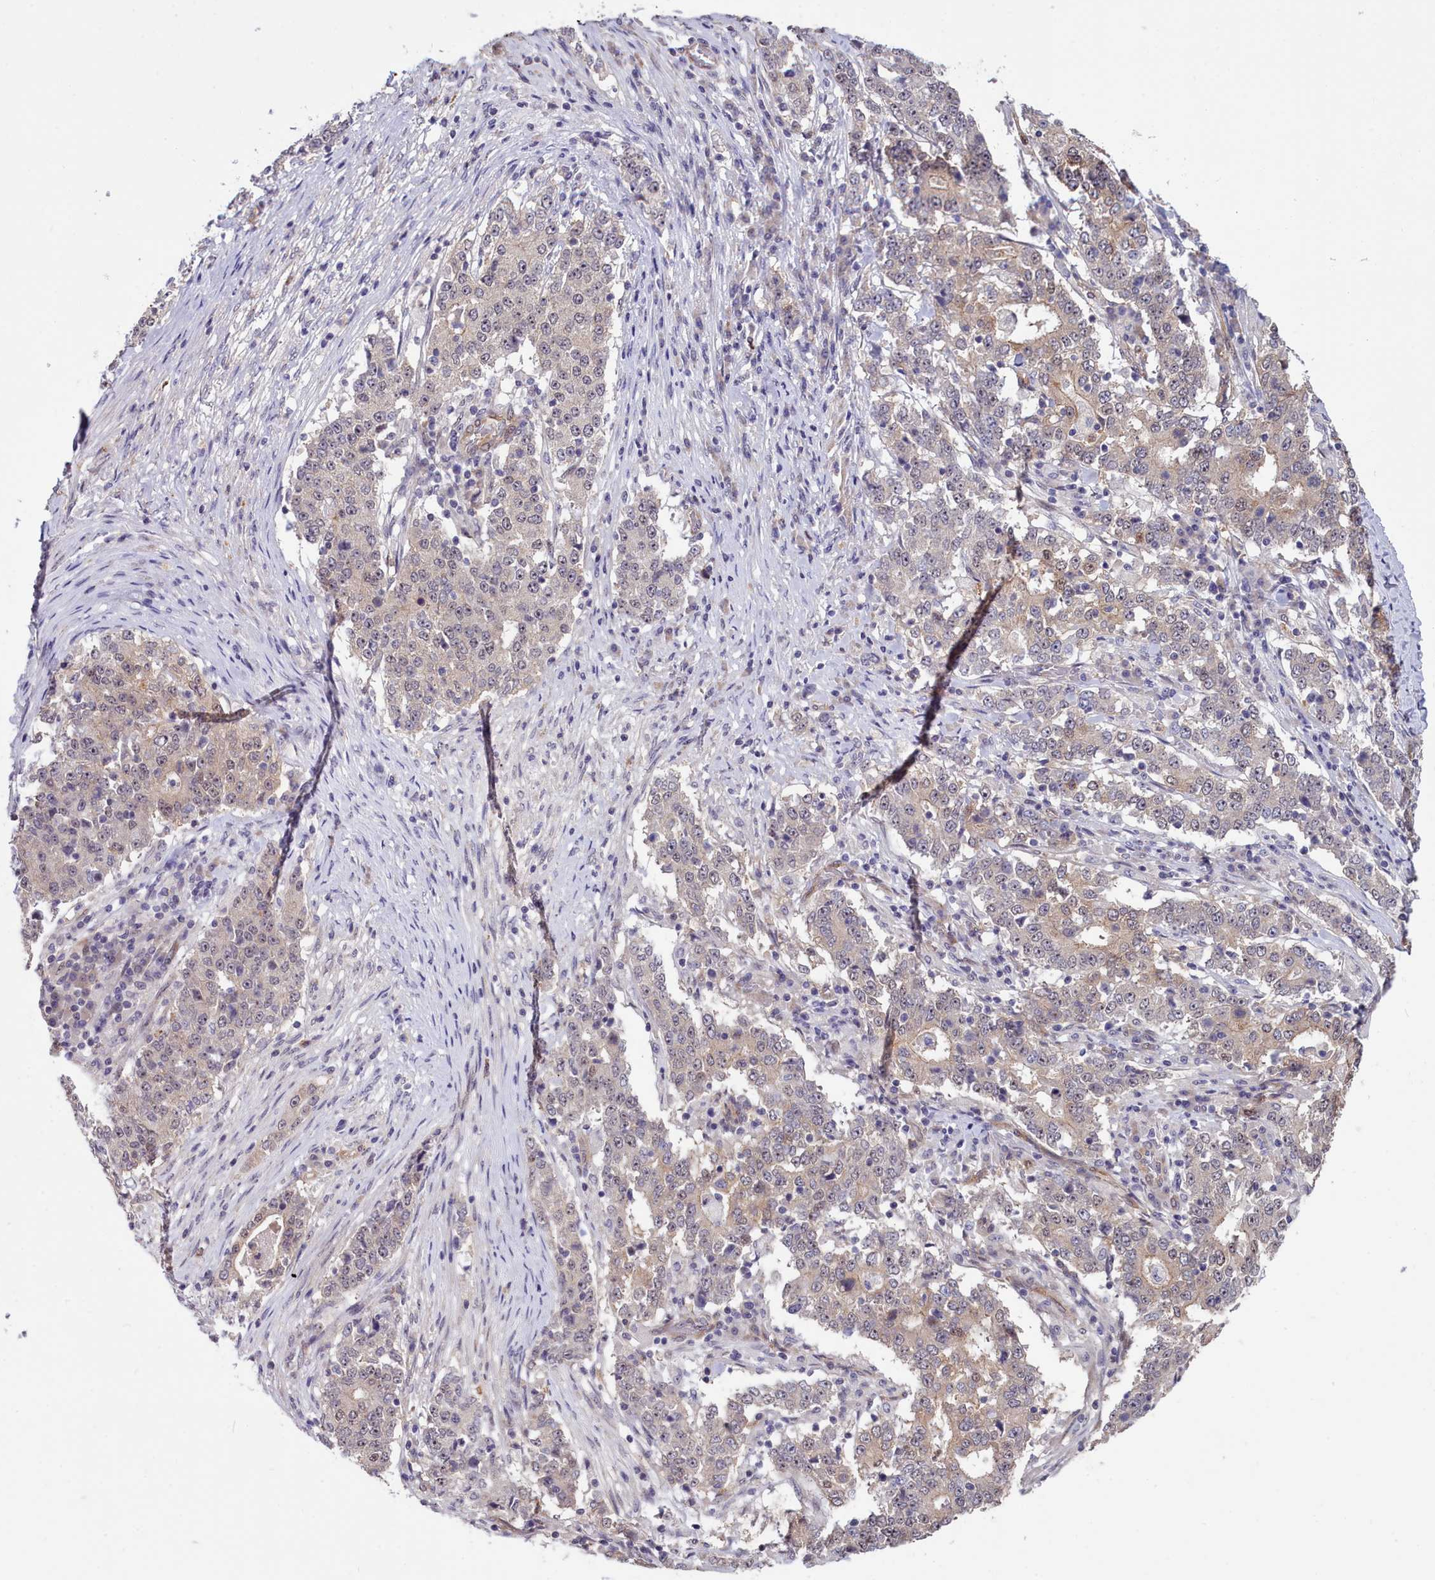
{"staining": {"intensity": "weak", "quantity": "<25%", "location": "cytoplasmic/membranous"}, "tissue": "stomach cancer", "cell_type": "Tumor cells", "image_type": "cancer", "snomed": [{"axis": "morphology", "description": "Adenocarcinoma, NOS"}, {"axis": "topography", "description": "Stomach"}], "caption": "This is an IHC micrograph of stomach cancer (adenocarcinoma). There is no expression in tumor cells.", "gene": "BCAR1", "patient": {"sex": "male", "age": 59}}